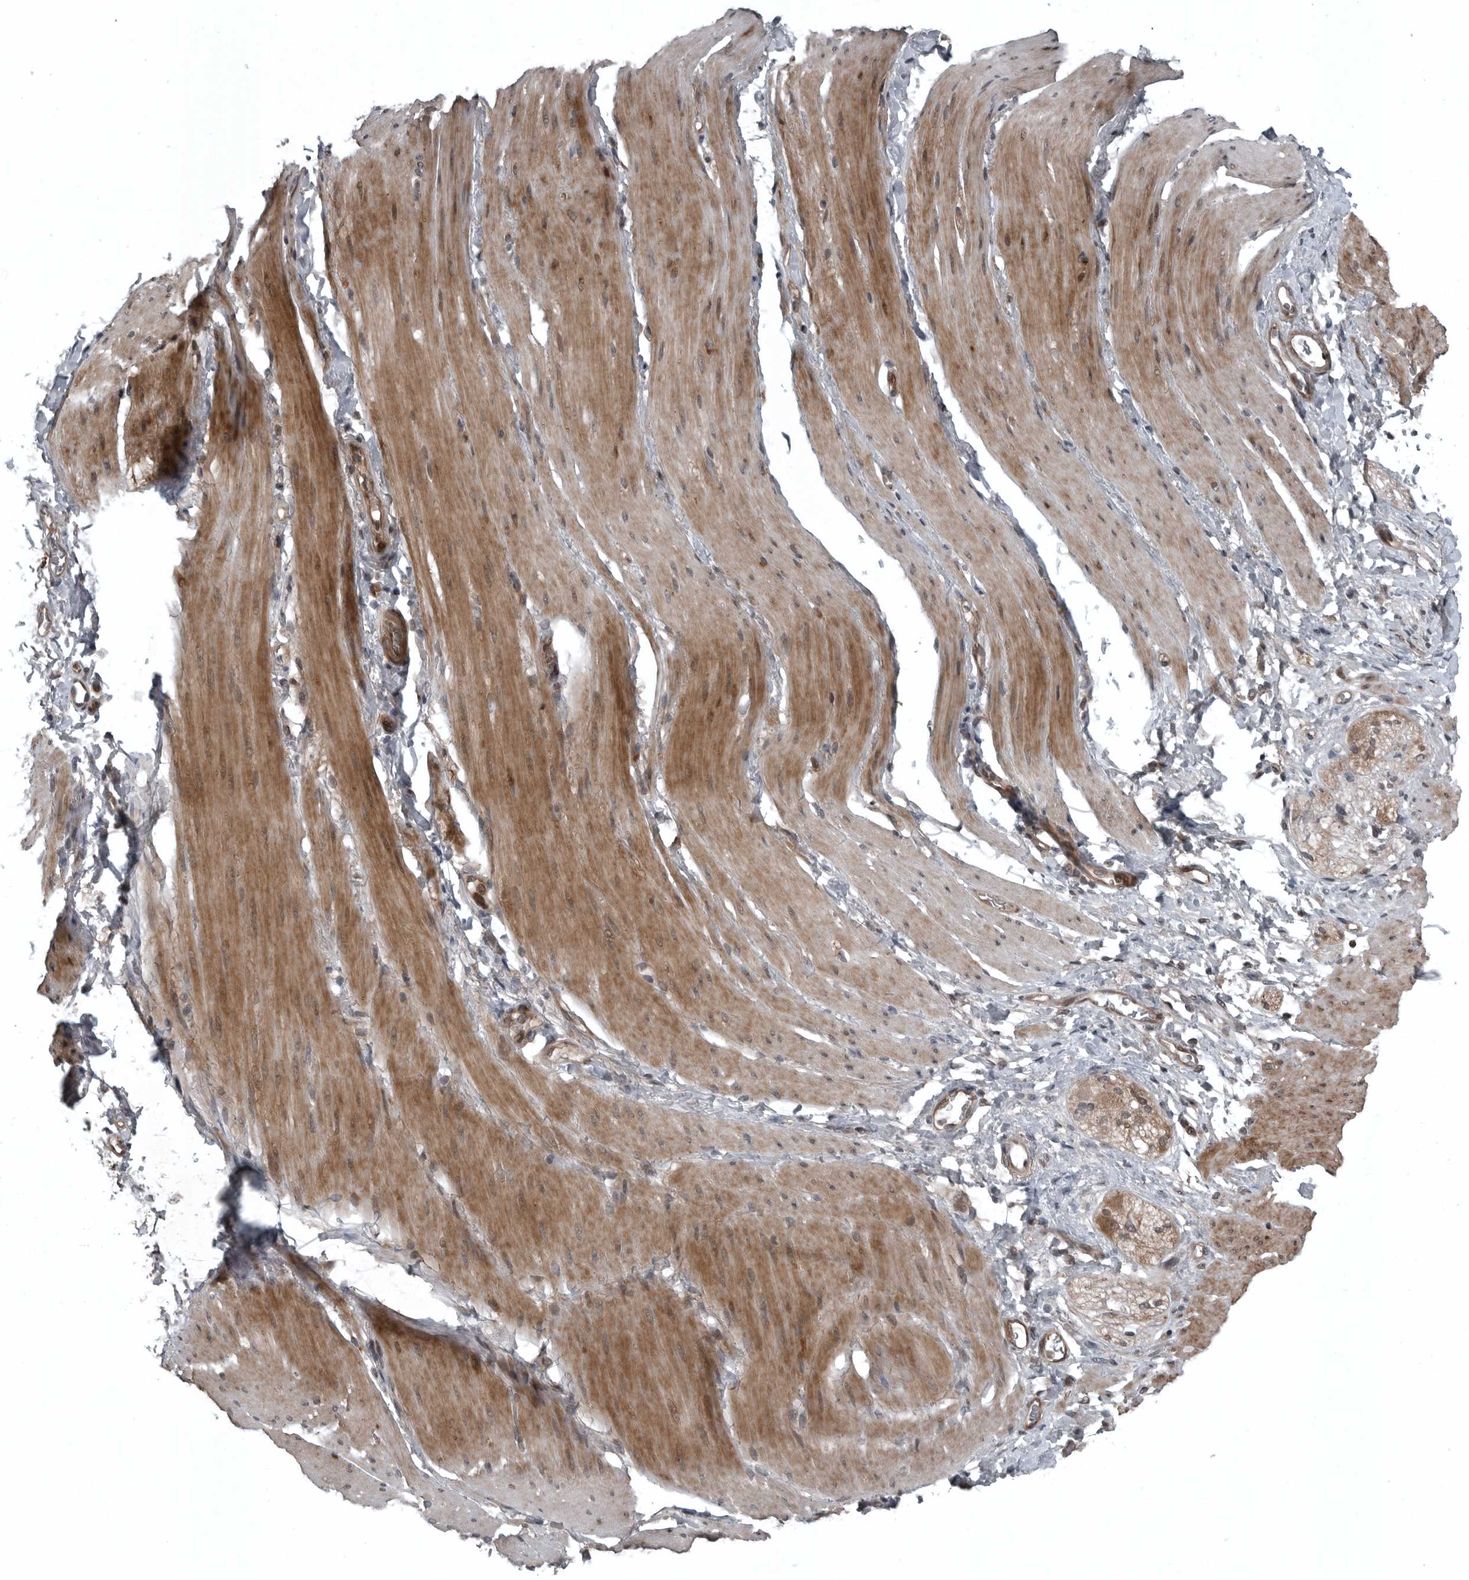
{"staining": {"intensity": "moderate", "quantity": "25%-75%", "location": "cytoplasmic/membranous,nuclear"}, "tissue": "smooth muscle", "cell_type": "Smooth muscle cells", "image_type": "normal", "snomed": [{"axis": "morphology", "description": "Normal tissue, NOS"}, {"axis": "topography", "description": "Smooth muscle"}, {"axis": "topography", "description": "Small intestine"}], "caption": "Immunohistochemistry photomicrograph of normal smooth muscle: smooth muscle stained using immunohistochemistry demonstrates medium levels of moderate protein expression localized specifically in the cytoplasmic/membranous,nuclear of smooth muscle cells, appearing as a cytoplasmic/membranous,nuclear brown color.", "gene": "GAK", "patient": {"sex": "female", "age": 84}}